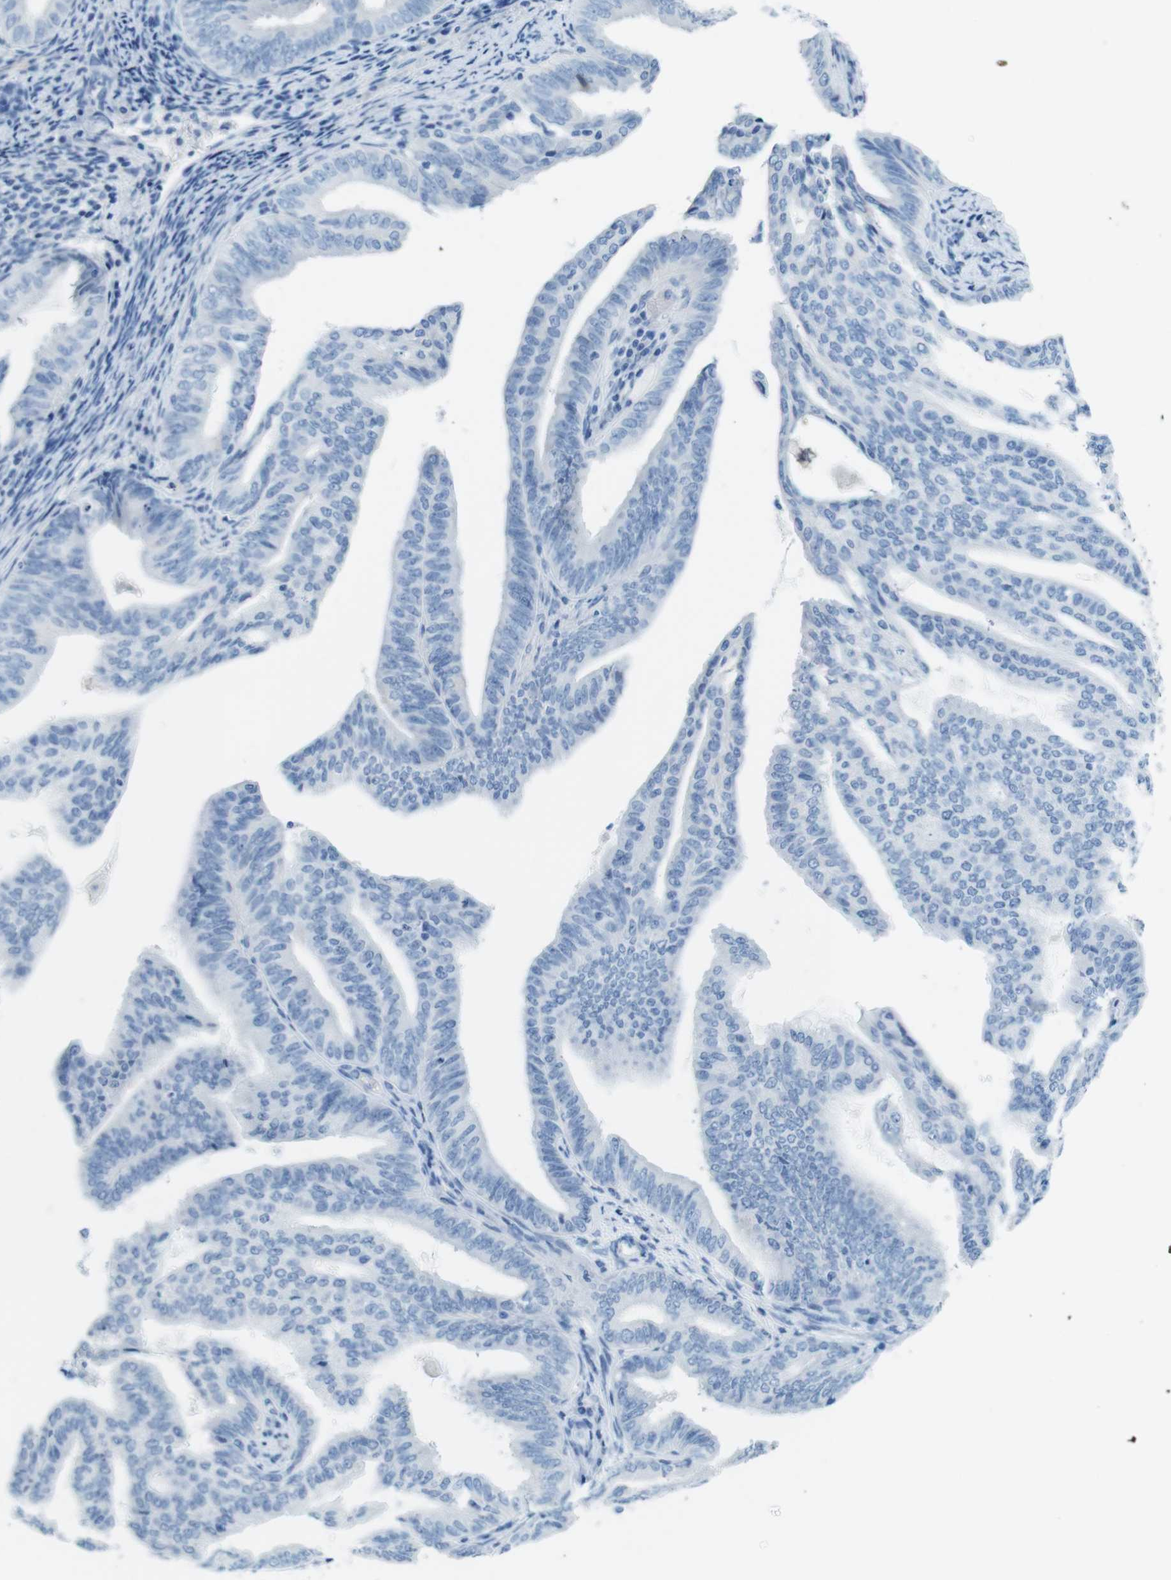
{"staining": {"intensity": "negative", "quantity": "none", "location": "none"}, "tissue": "endometrial cancer", "cell_type": "Tumor cells", "image_type": "cancer", "snomed": [{"axis": "morphology", "description": "Adenocarcinoma, NOS"}, {"axis": "topography", "description": "Endometrium"}], "caption": "This image is of adenocarcinoma (endometrial) stained with immunohistochemistry to label a protein in brown with the nuclei are counter-stained blue. There is no expression in tumor cells.", "gene": "GAP43", "patient": {"sex": "female", "age": 58}}